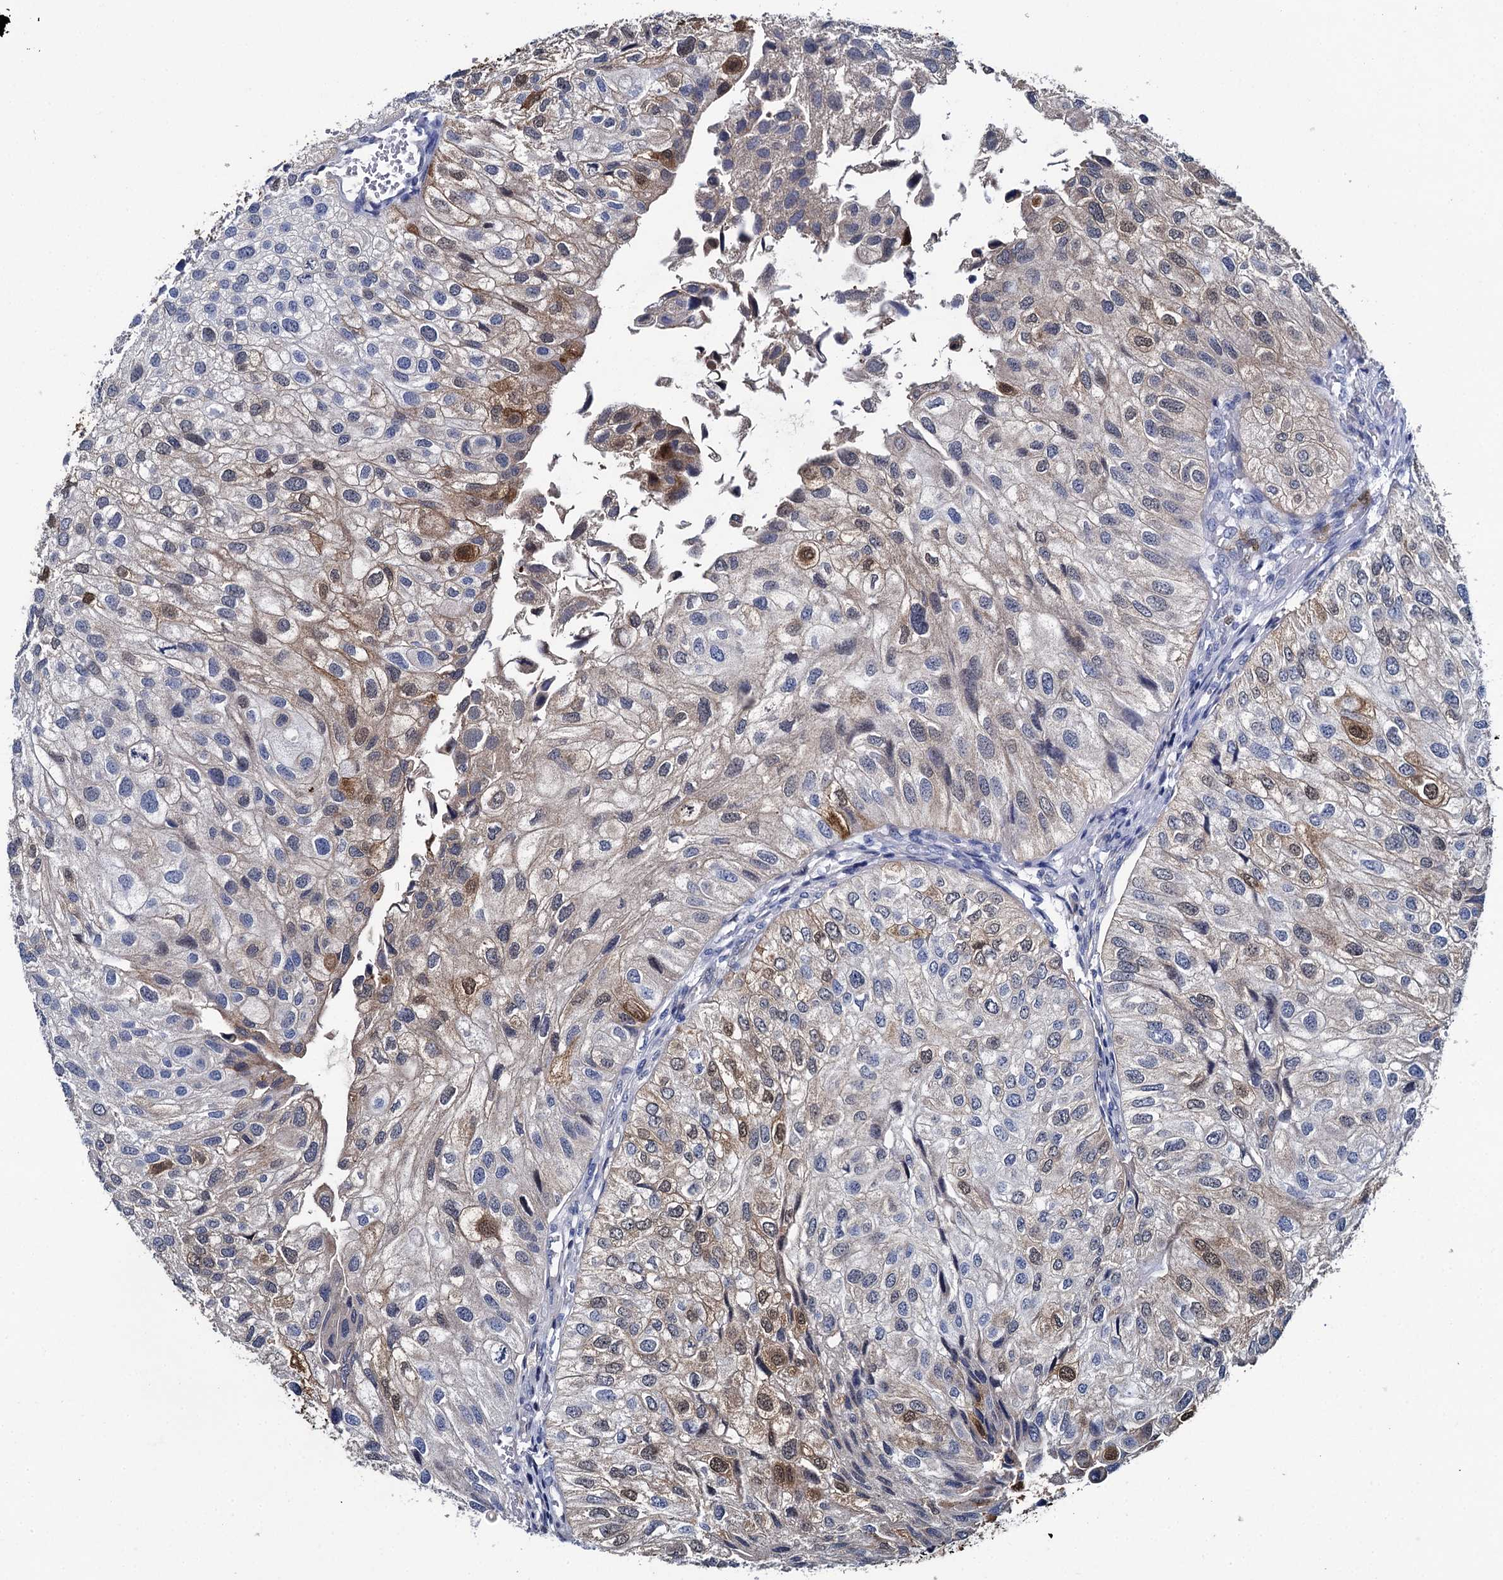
{"staining": {"intensity": "moderate", "quantity": "<25%", "location": "cytoplasmic/membranous,nuclear"}, "tissue": "urothelial cancer", "cell_type": "Tumor cells", "image_type": "cancer", "snomed": [{"axis": "morphology", "description": "Urothelial carcinoma, Low grade"}, {"axis": "topography", "description": "Urinary bladder"}], "caption": "Protein staining by immunohistochemistry reveals moderate cytoplasmic/membranous and nuclear staining in about <25% of tumor cells in urothelial cancer.", "gene": "FABP5", "patient": {"sex": "female", "age": 89}}